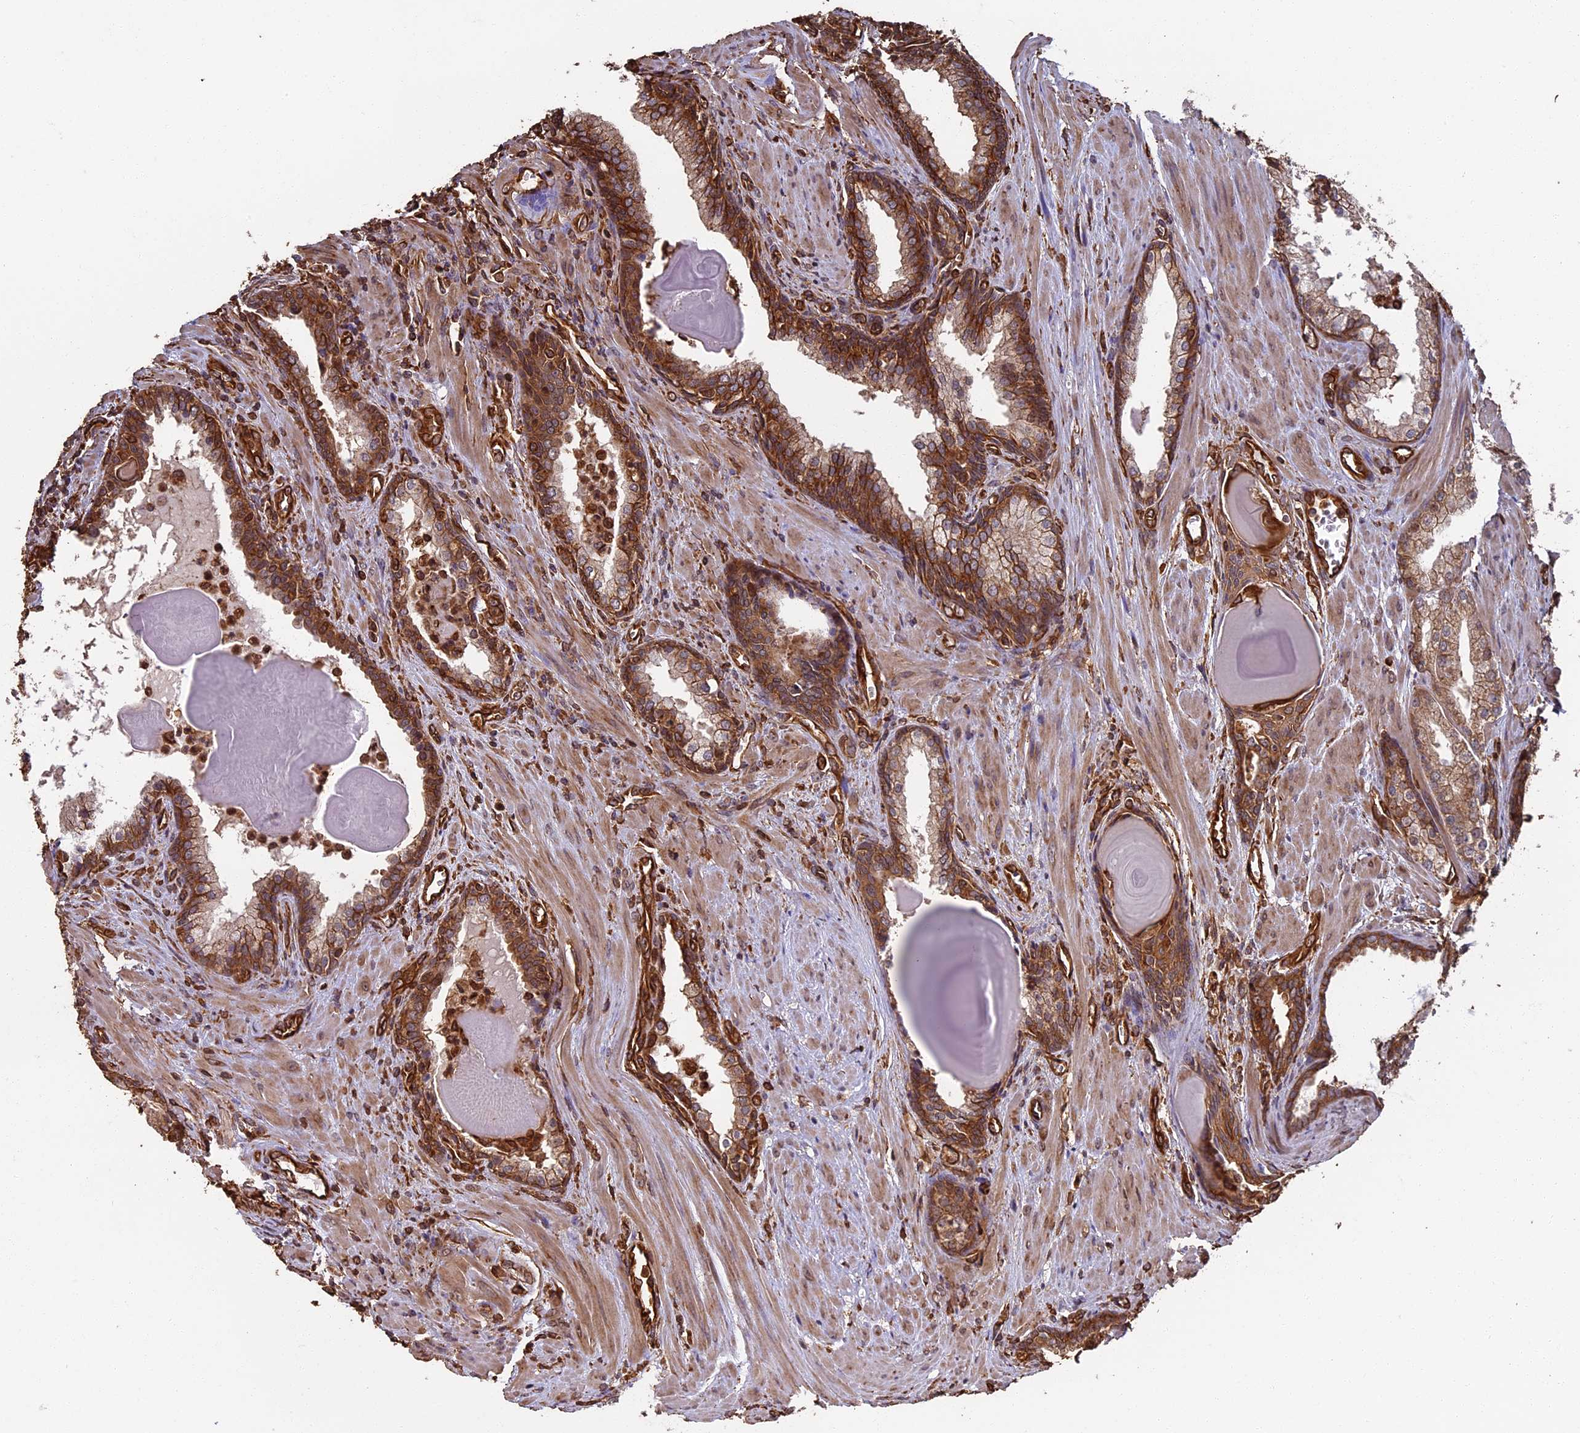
{"staining": {"intensity": "strong", "quantity": ">75%", "location": "cytoplasmic/membranous"}, "tissue": "prostate cancer", "cell_type": "Tumor cells", "image_type": "cancer", "snomed": [{"axis": "morphology", "description": "Adenocarcinoma, Low grade"}, {"axis": "topography", "description": "Prostate"}], "caption": "Prostate cancer (adenocarcinoma (low-grade)) tissue demonstrates strong cytoplasmic/membranous positivity in about >75% of tumor cells, visualized by immunohistochemistry. Nuclei are stained in blue.", "gene": "CCDC124", "patient": {"sex": "male", "age": 54}}